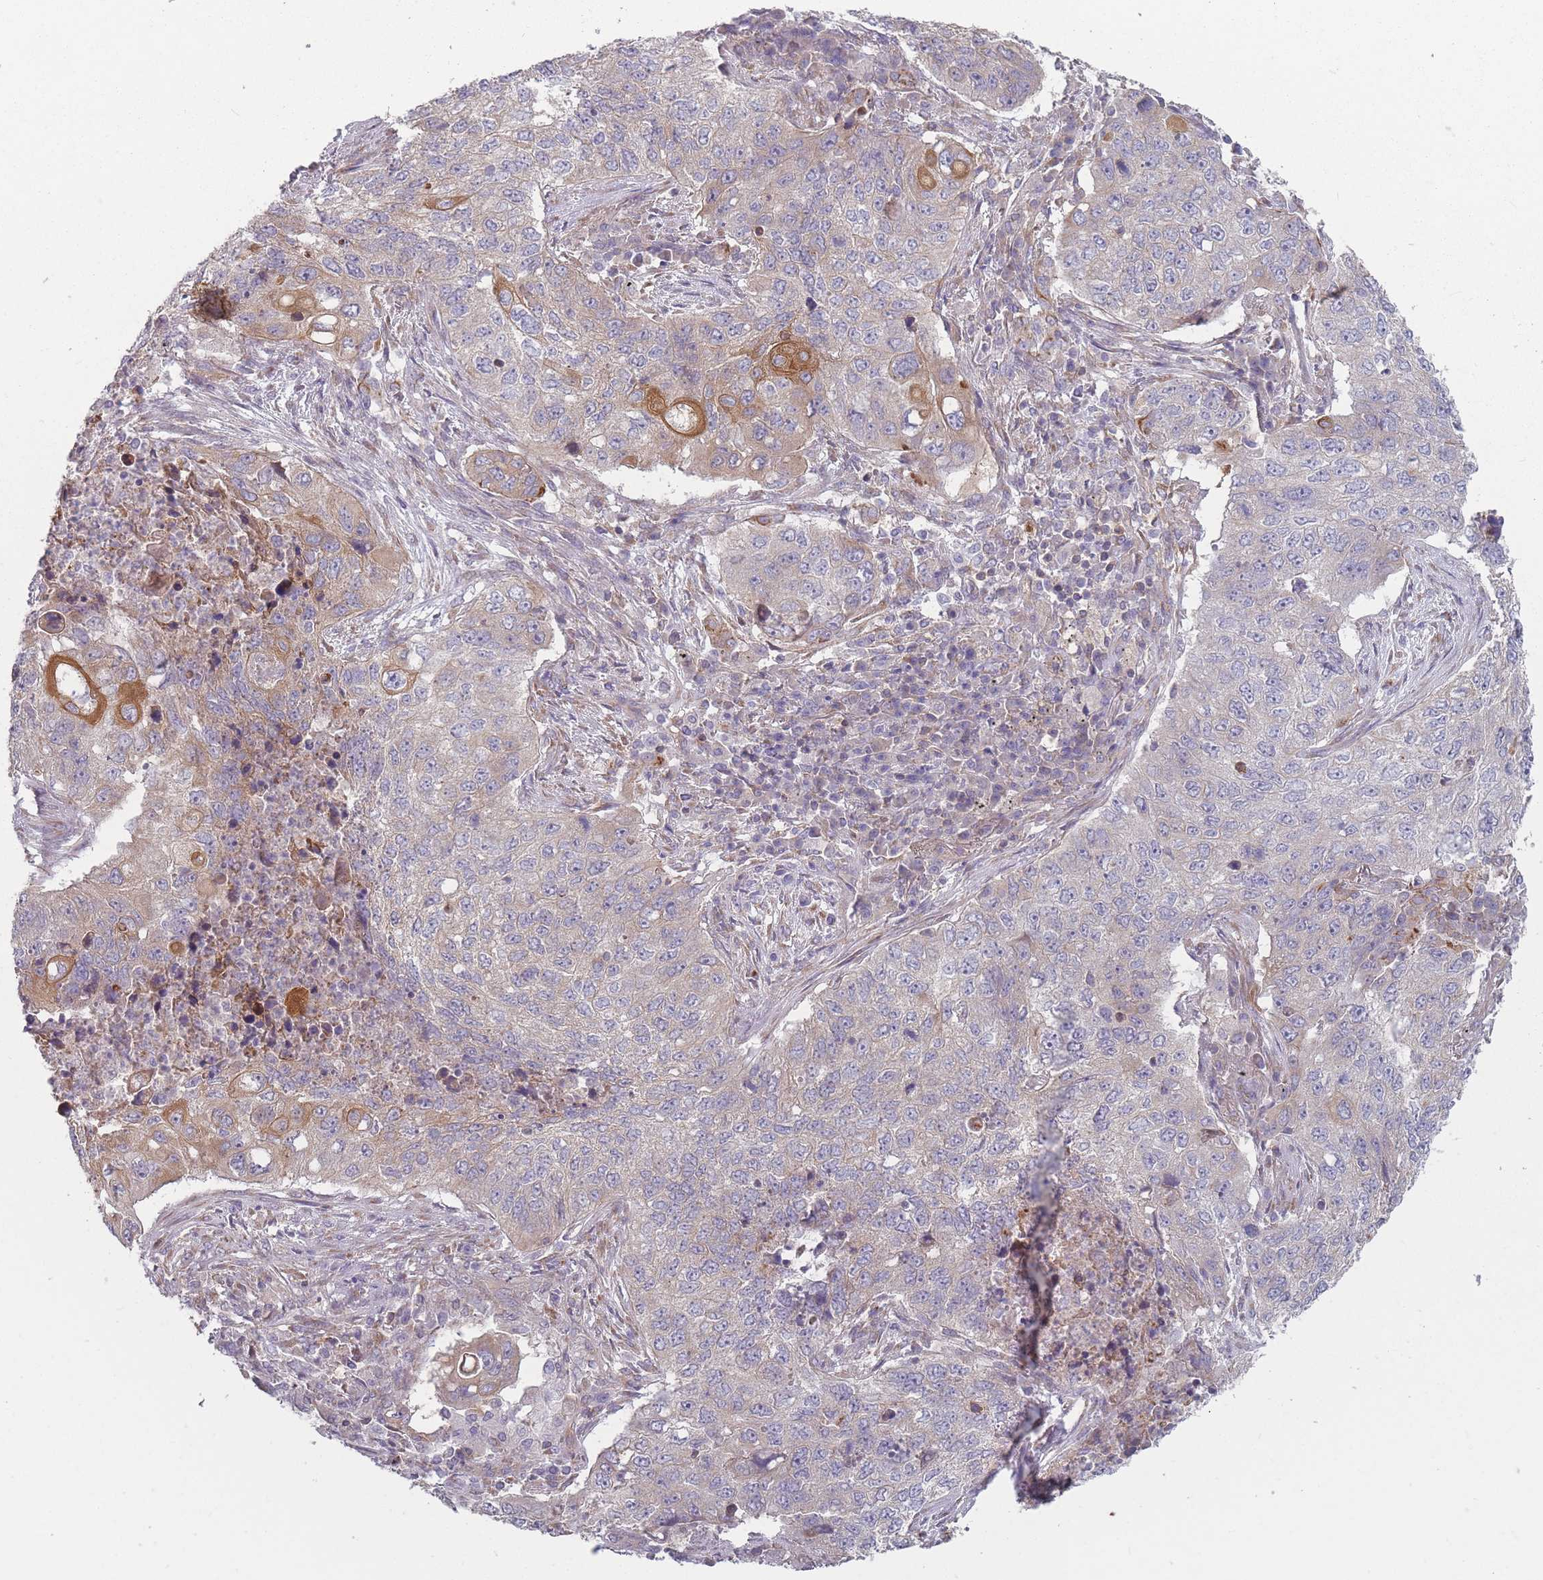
{"staining": {"intensity": "moderate", "quantity": "<25%", "location": "cytoplasmic/membranous"}, "tissue": "lung cancer", "cell_type": "Tumor cells", "image_type": "cancer", "snomed": [{"axis": "morphology", "description": "Squamous cell carcinoma, NOS"}, {"axis": "topography", "description": "Lung"}], "caption": "Moderate cytoplasmic/membranous protein positivity is identified in about <25% of tumor cells in squamous cell carcinoma (lung). The staining was performed using DAB (3,3'-diaminobenzidine), with brown indicating positive protein expression. Nuclei are stained blue with hematoxylin.", "gene": "HSBP1L1", "patient": {"sex": "female", "age": 63}}